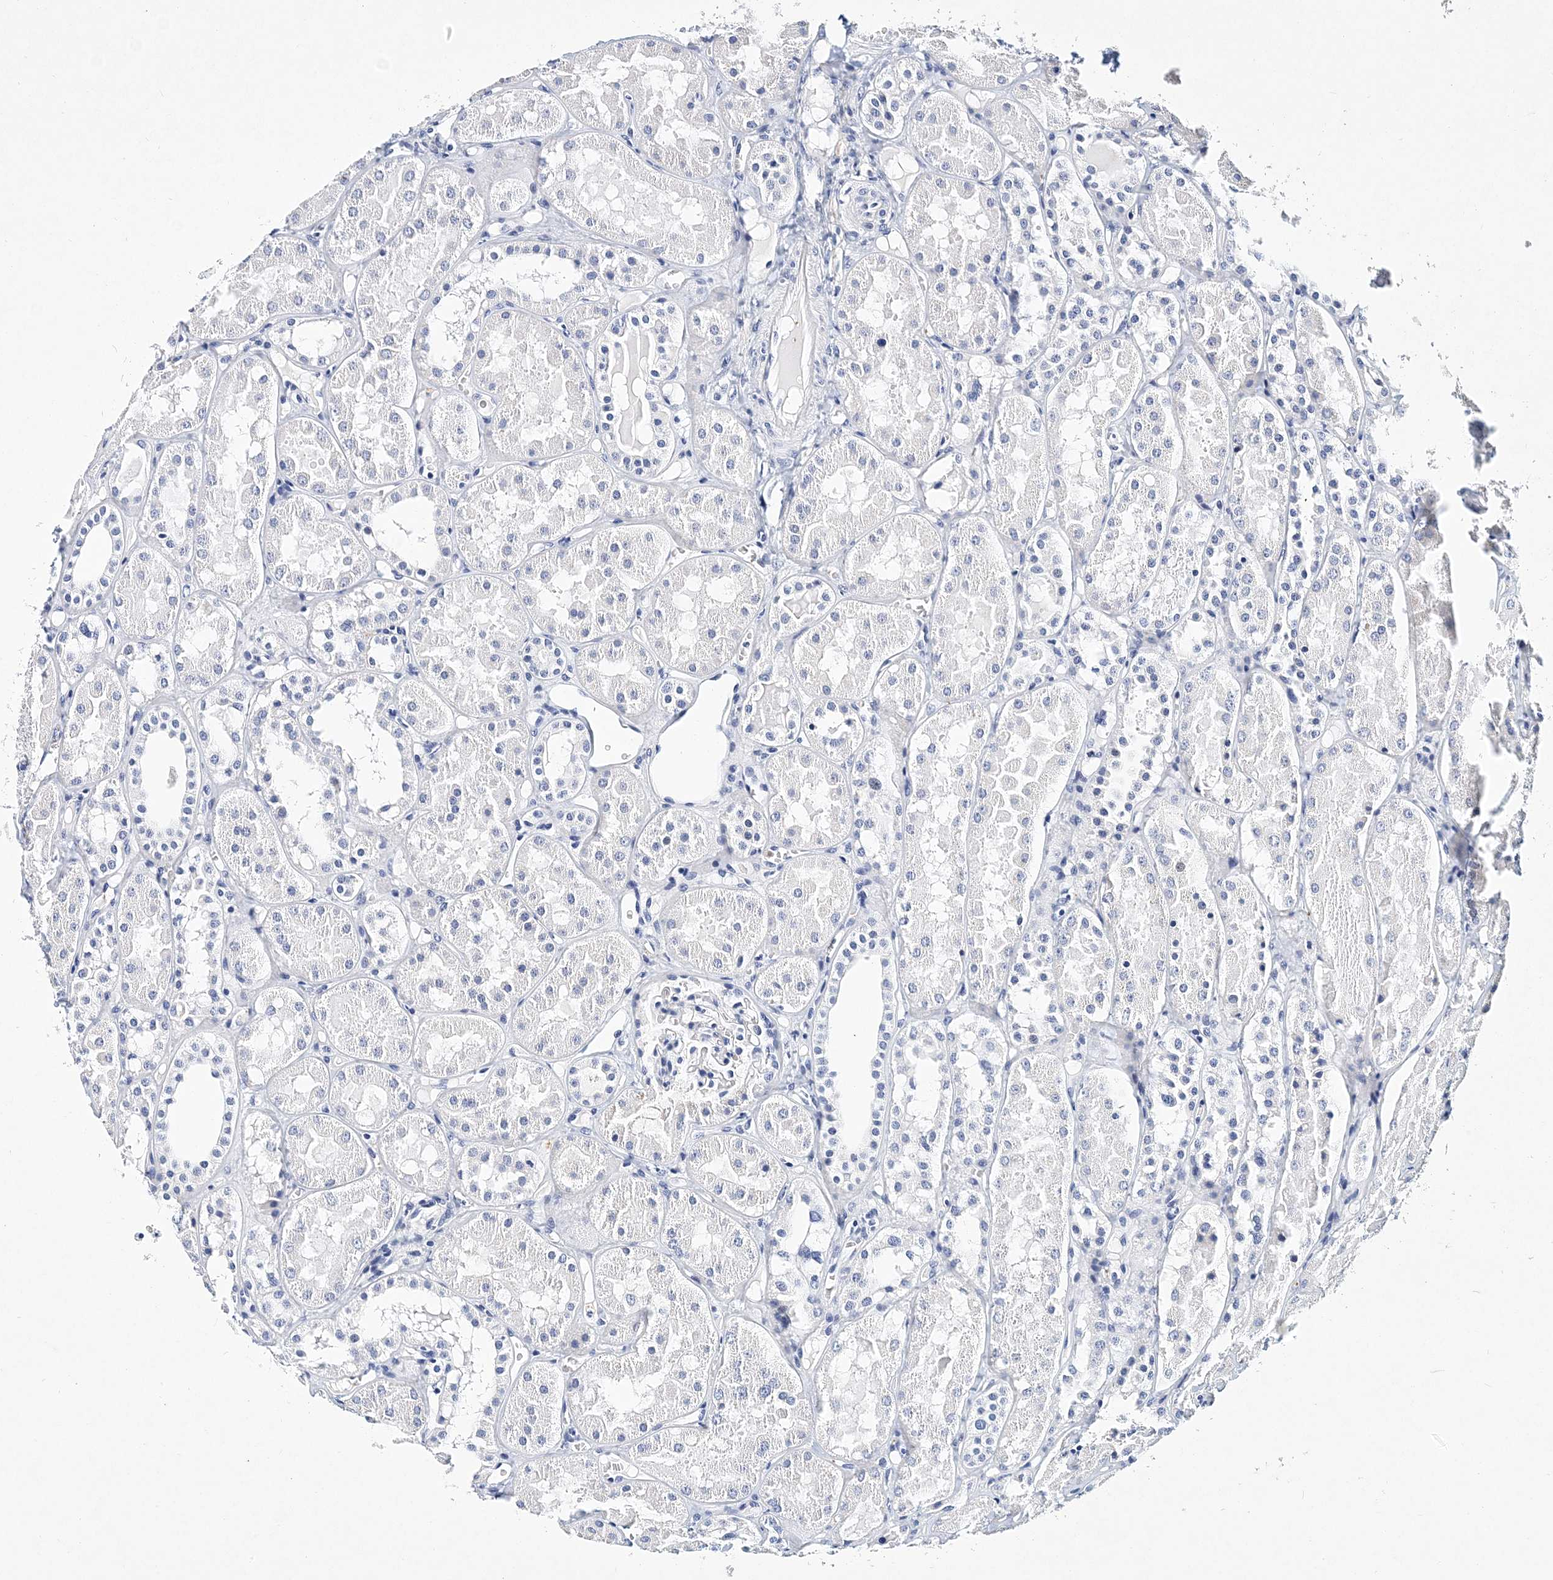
{"staining": {"intensity": "negative", "quantity": "none", "location": "none"}, "tissue": "kidney", "cell_type": "Cells in glomeruli", "image_type": "normal", "snomed": [{"axis": "morphology", "description": "Normal tissue, NOS"}, {"axis": "topography", "description": "Kidney"}], "caption": "The photomicrograph reveals no significant positivity in cells in glomeruli of kidney.", "gene": "ITGA2B", "patient": {"sex": "male", "age": 16}}